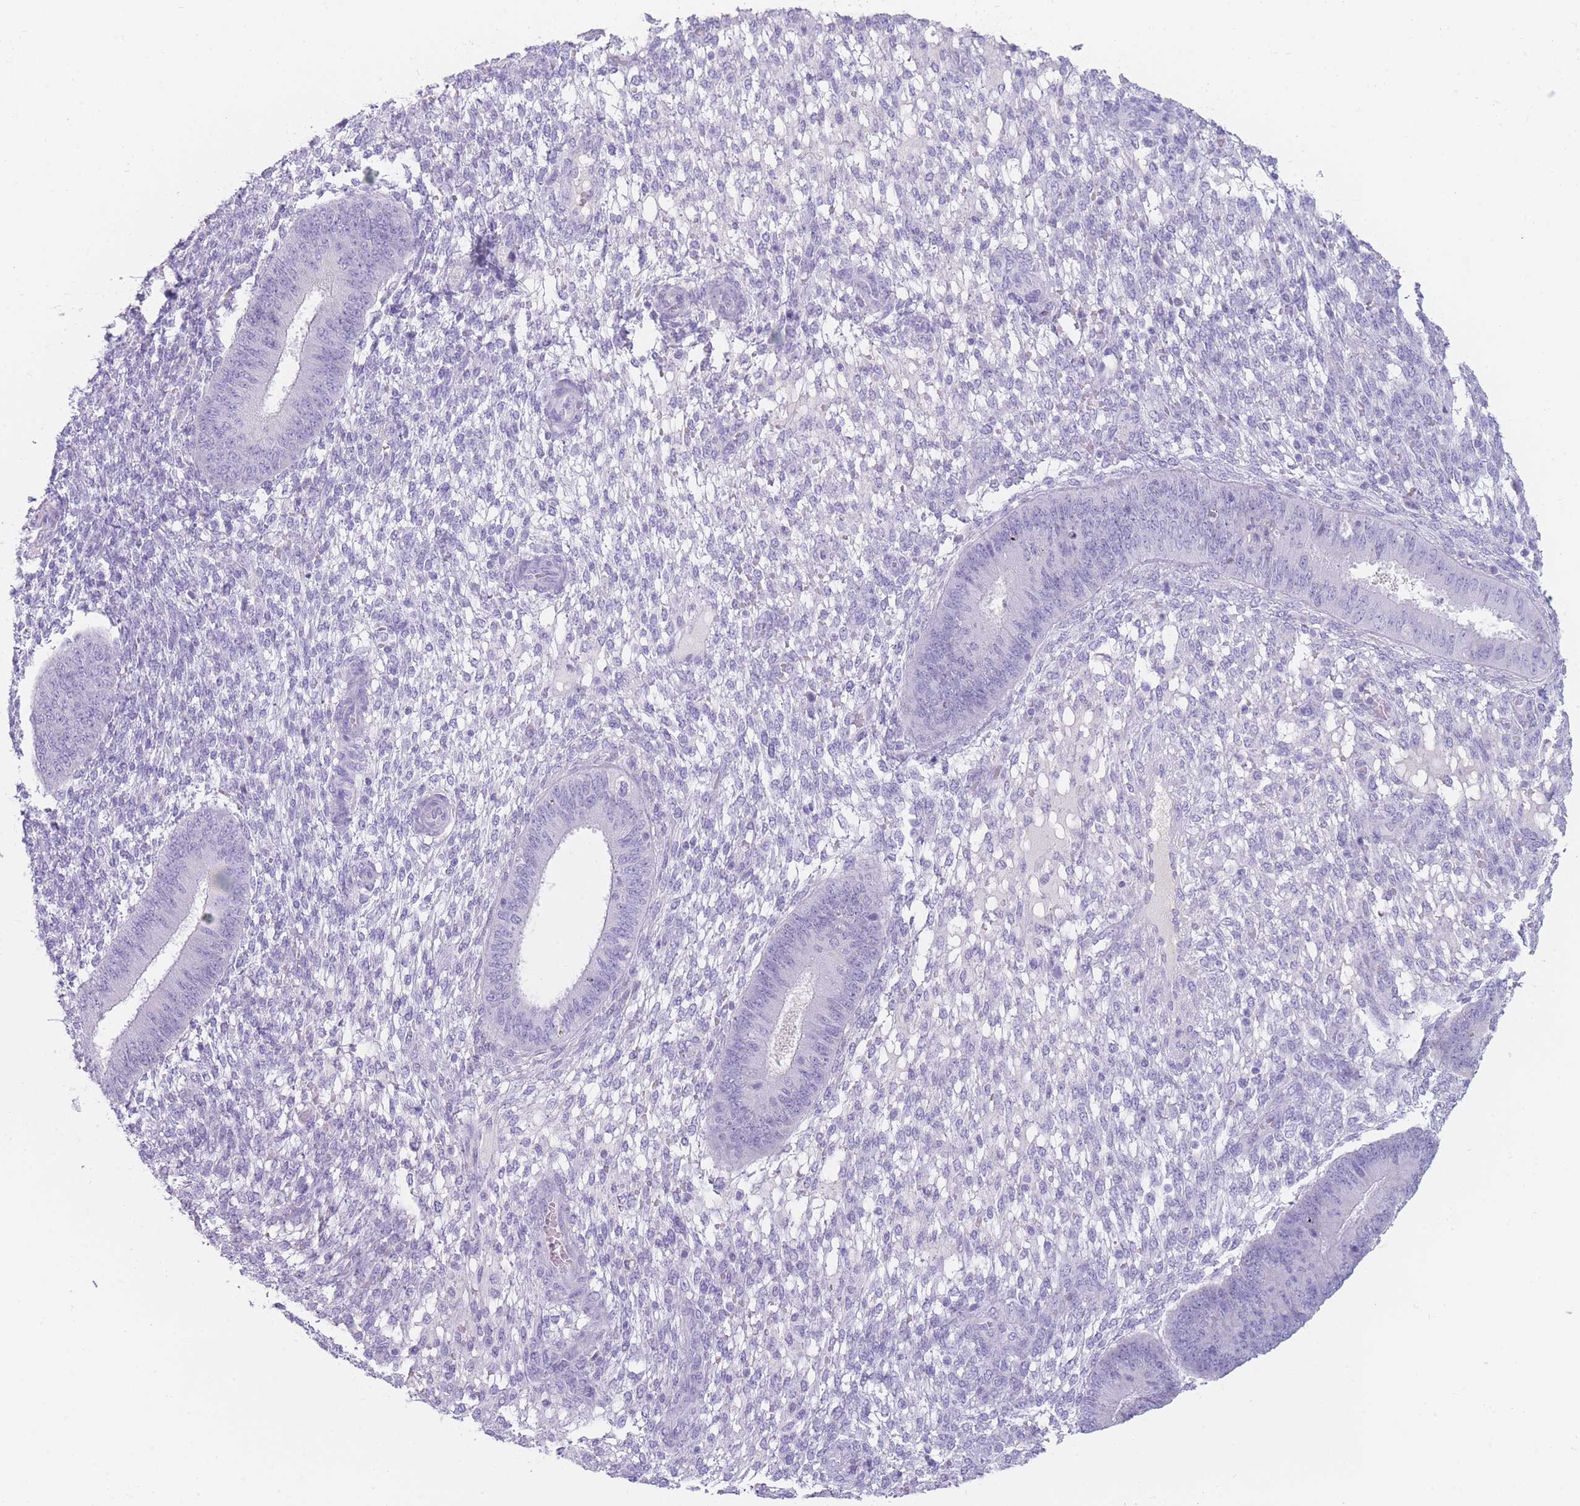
{"staining": {"intensity": "negative", "quantity": "none", "location": "none"}, "tissue": "endometrium", "cell_type": "Cells in endometrial stroma", "image_type": "normal", "snomed": [{"axis": "morphology", "description": "Normal tissue, NOS"}, {"axis": "topography", "description": "Endometrium"}], "caption": "DAB immunohistochemical staining of benign human endometrium displays no significant positivity in cells in endometrial stroma. (Brightfield microscopy of DAB IHC at high magnification).", "gene": "GPR12", "patient": {"sex": "female", "age": 49}}